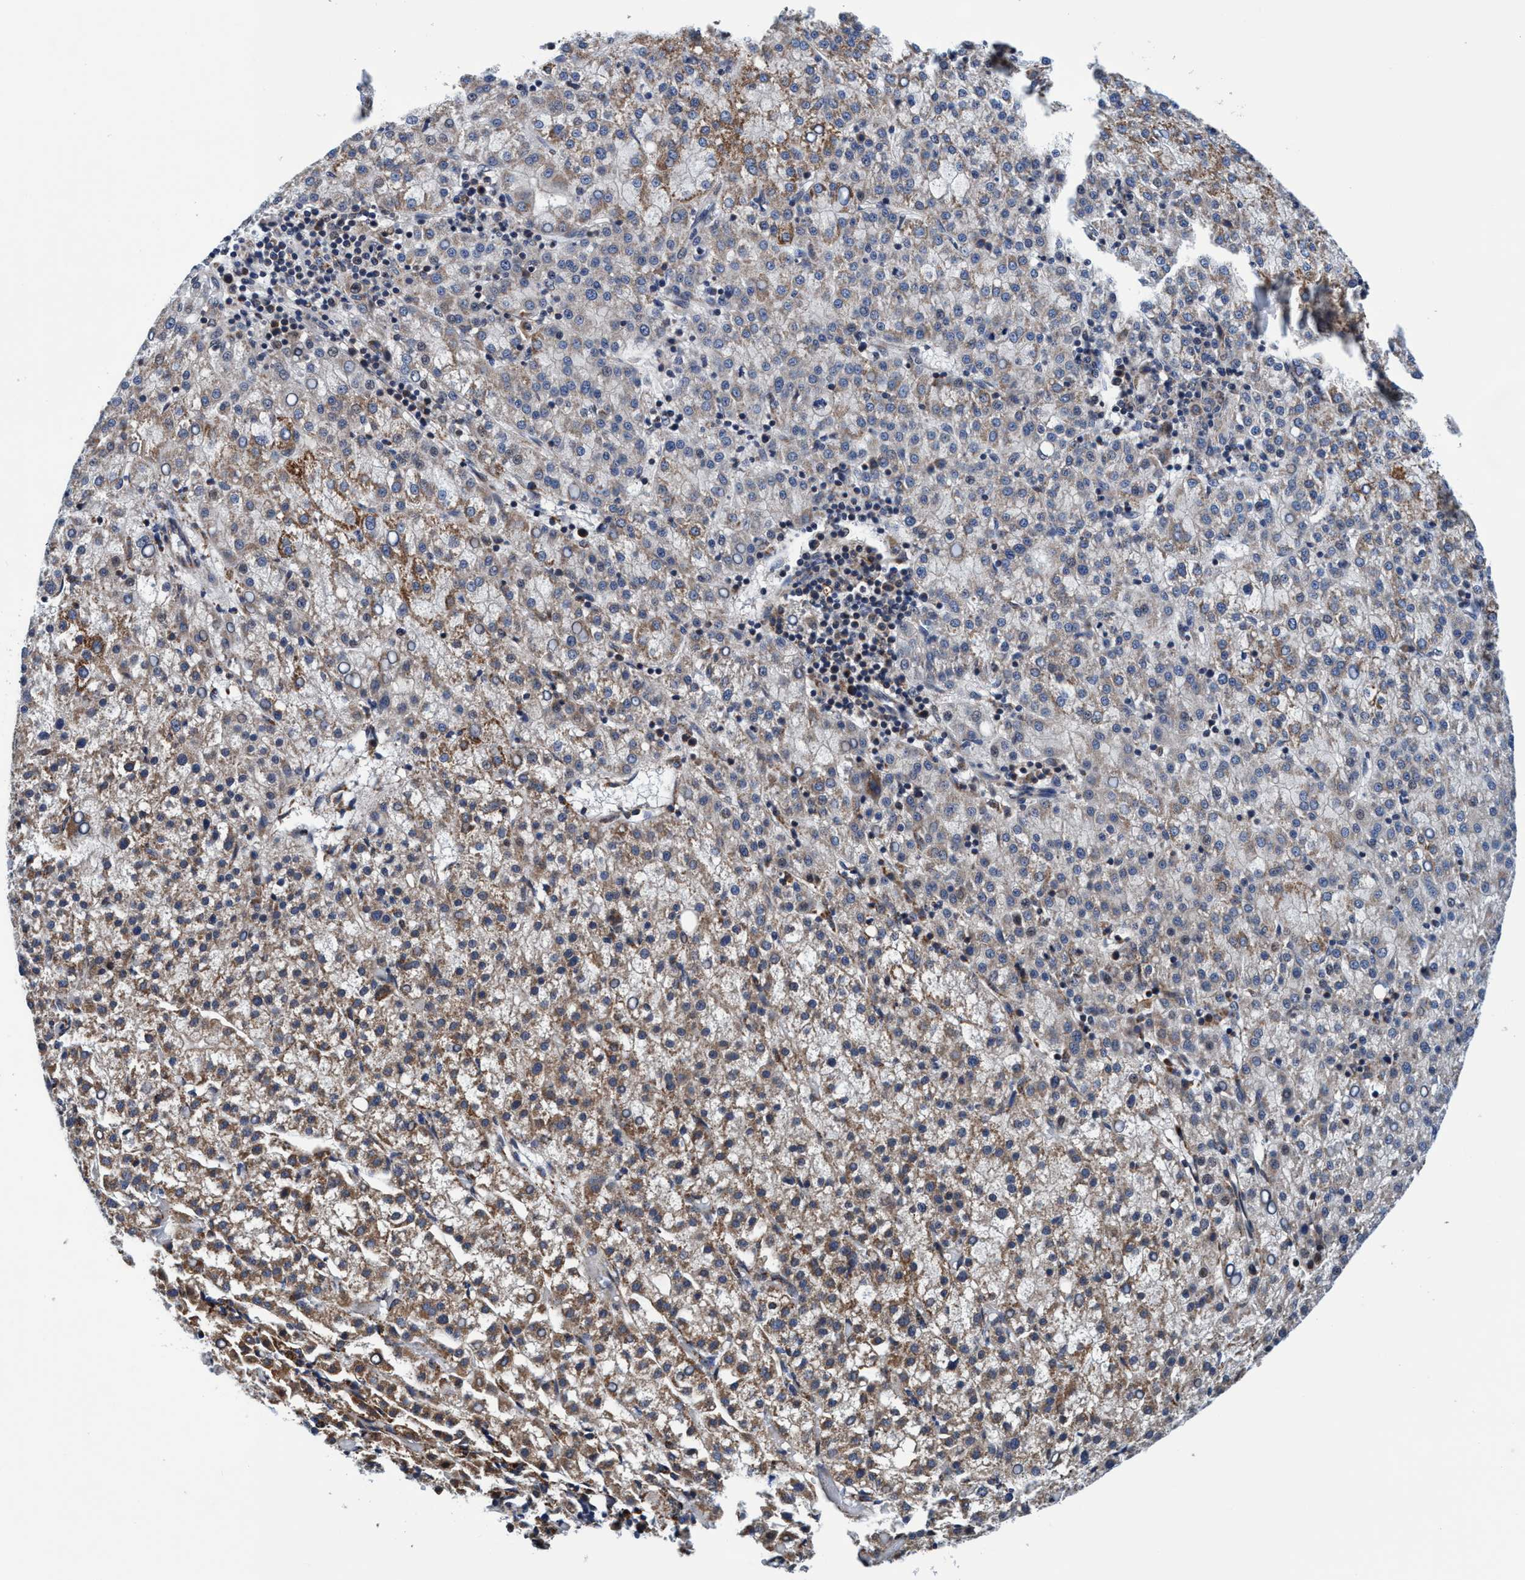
{"staining": {"intensity": "weak", "quantity": "25%-75%", "location": "cytoplasmic/membranous"}, "tissue": "liver cancer", "cell_type": "Tumor cells", "image_type": "cancer", "snomed": [{"axis": "morphology", "description": "Carcinoma, Hepatocellular, NOS"}, {"axis": "topography", "description": "Liver"}], "caption": "A brown stain labels weak cytoplasmic/membranous positivity of a protein in liver cancer (hepatocellular carcinoma) tumor cells.", "gene": "AGAP2", "patient": {"sex": "female", "age": 58}}